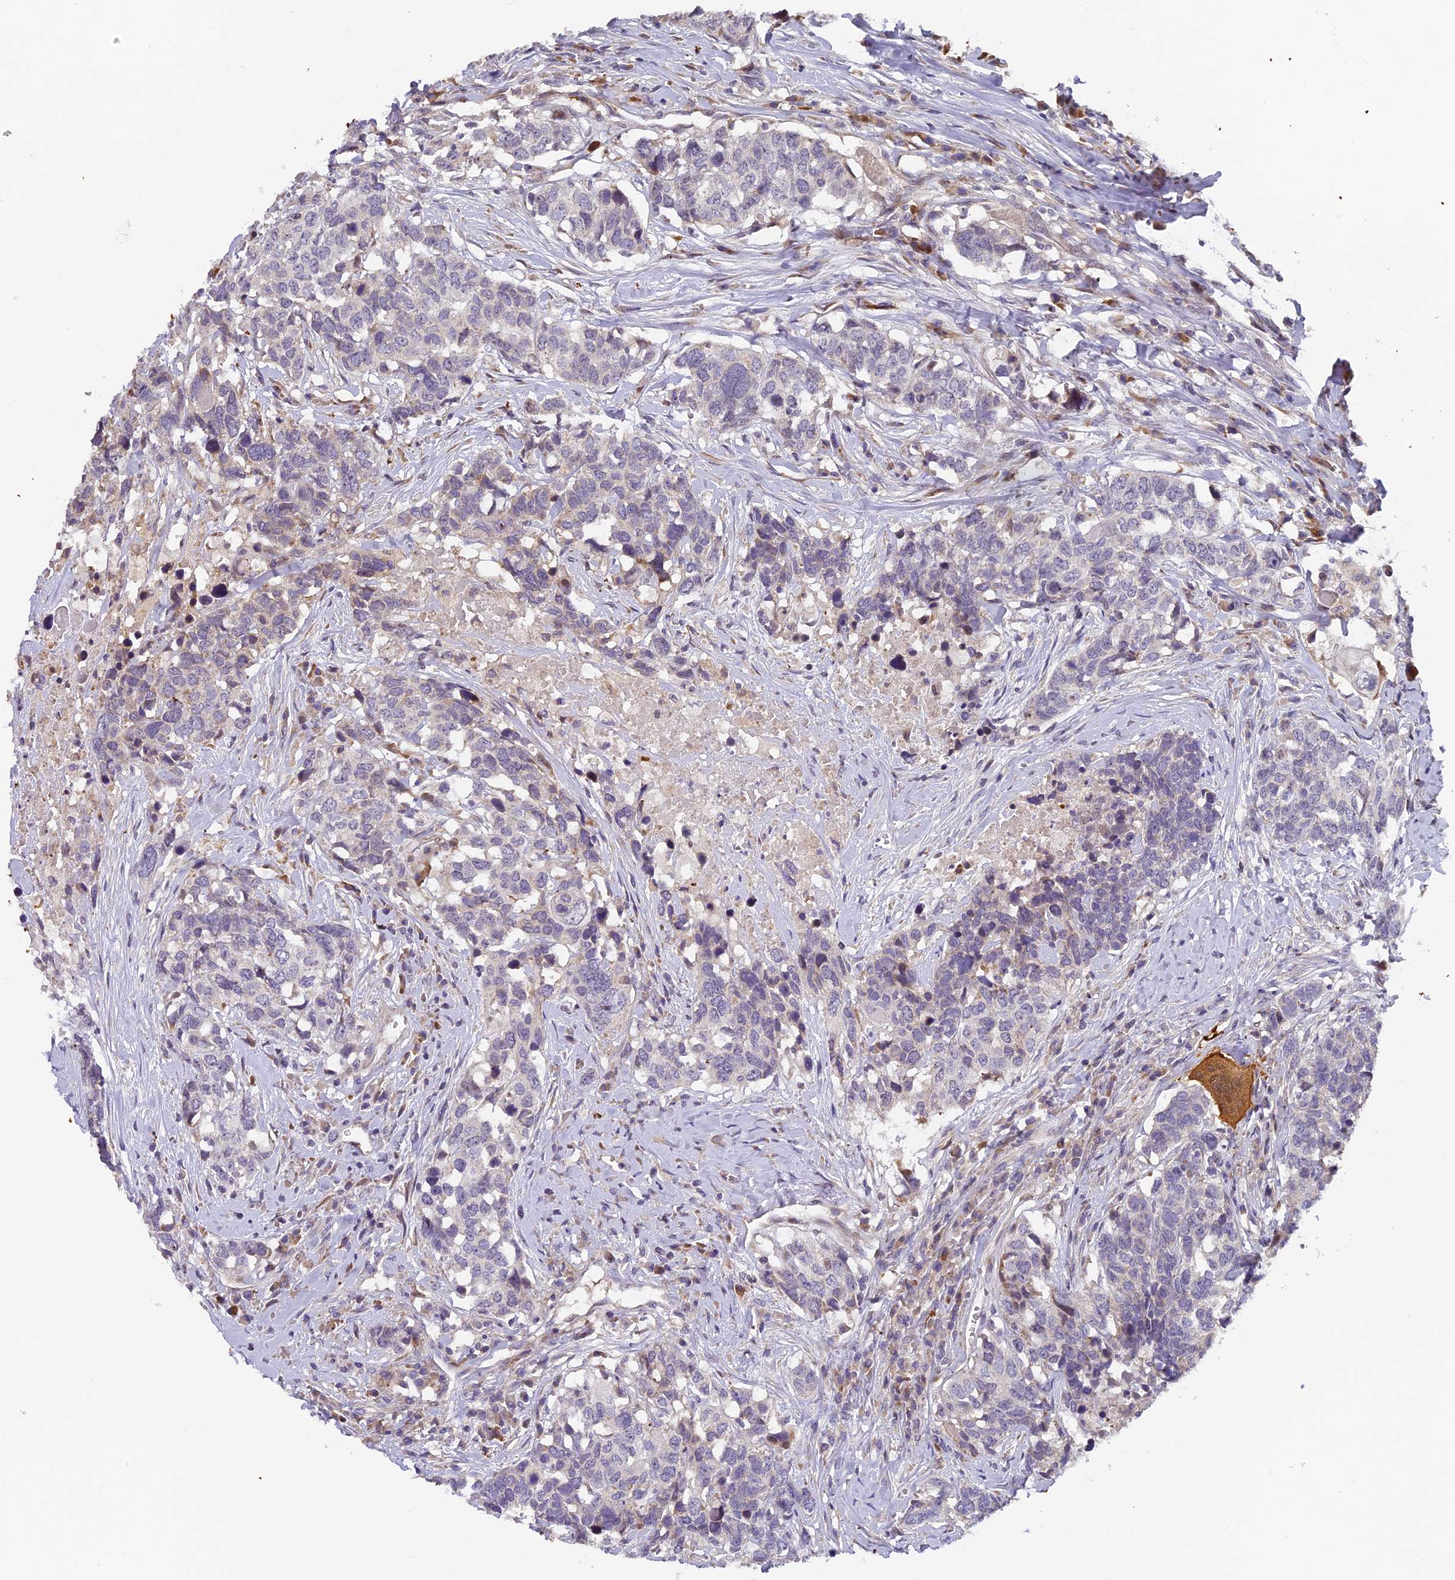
{"staining": {"intensity": "negative", "quantity": "none", "location": "none"}, "tissue": "head and neck cancer", "cell_type": "Tumor cells", "image_type": "cancer", "snomed": [{"axis": "morphology", "description": "Squamous cell carcinoma, NOS"}, {"axis": "topography", "description": "Head-Neck"}], "caption": "High power microscopy photomicrograph of an immunohistochemistry micrograph of head and neck cancer (squamous cell carcinoma), revealing no significant positivity in tumor cells.", "gene": "RAB28", "patient": {"sex": "male", "age": 66}}